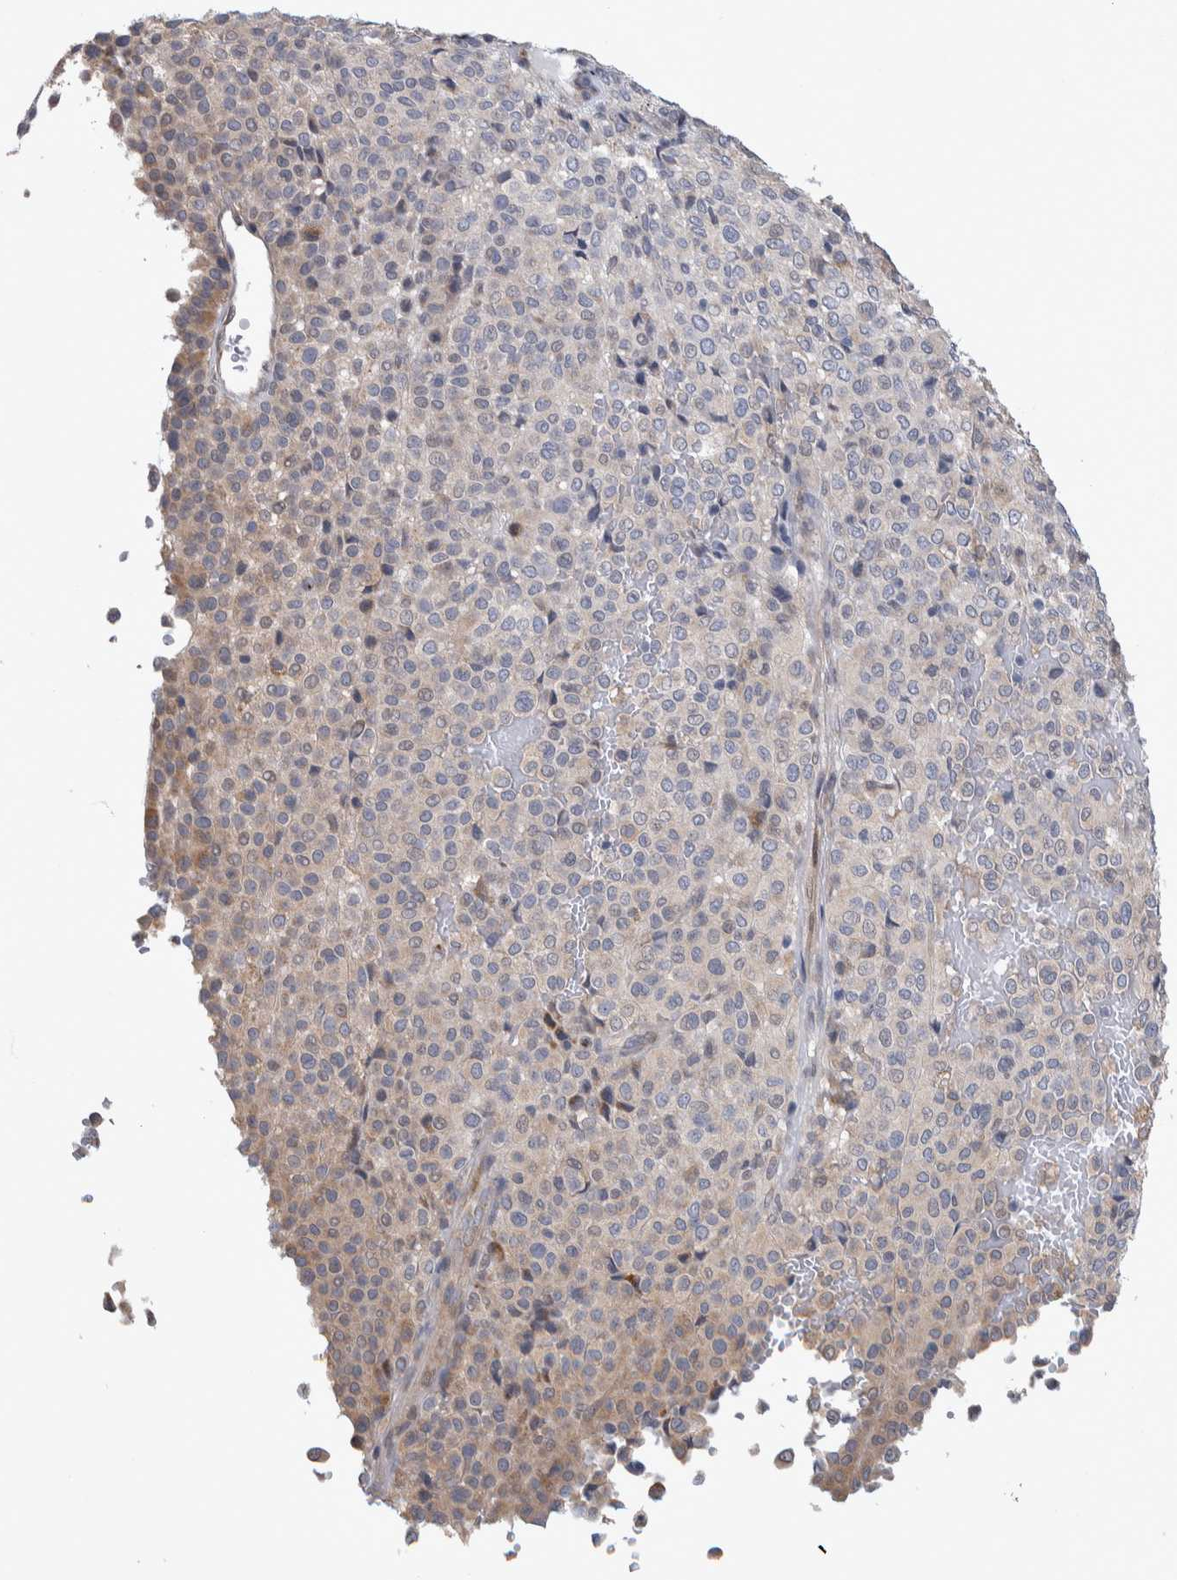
{"staining": {"intensity": "weak", "quantity": "<25%", "location": "cytoplasmic/membranous"}, "tissue": "melanoma", "cell_type": "Tumor cells", "image_type": "cancer", "snomed": [{"axis": "morphology", "description": "Malignant melanoma, Metastatic site"}, {"axis": "topography", "description": "Pancreas"}], "caption": "Immunohistochemical staining of human malignant melanoma (metastatic site) shows no significant expression in tumor cells.", "gene": "IBTK", "patient": {"sex": "female", "age": 30}}